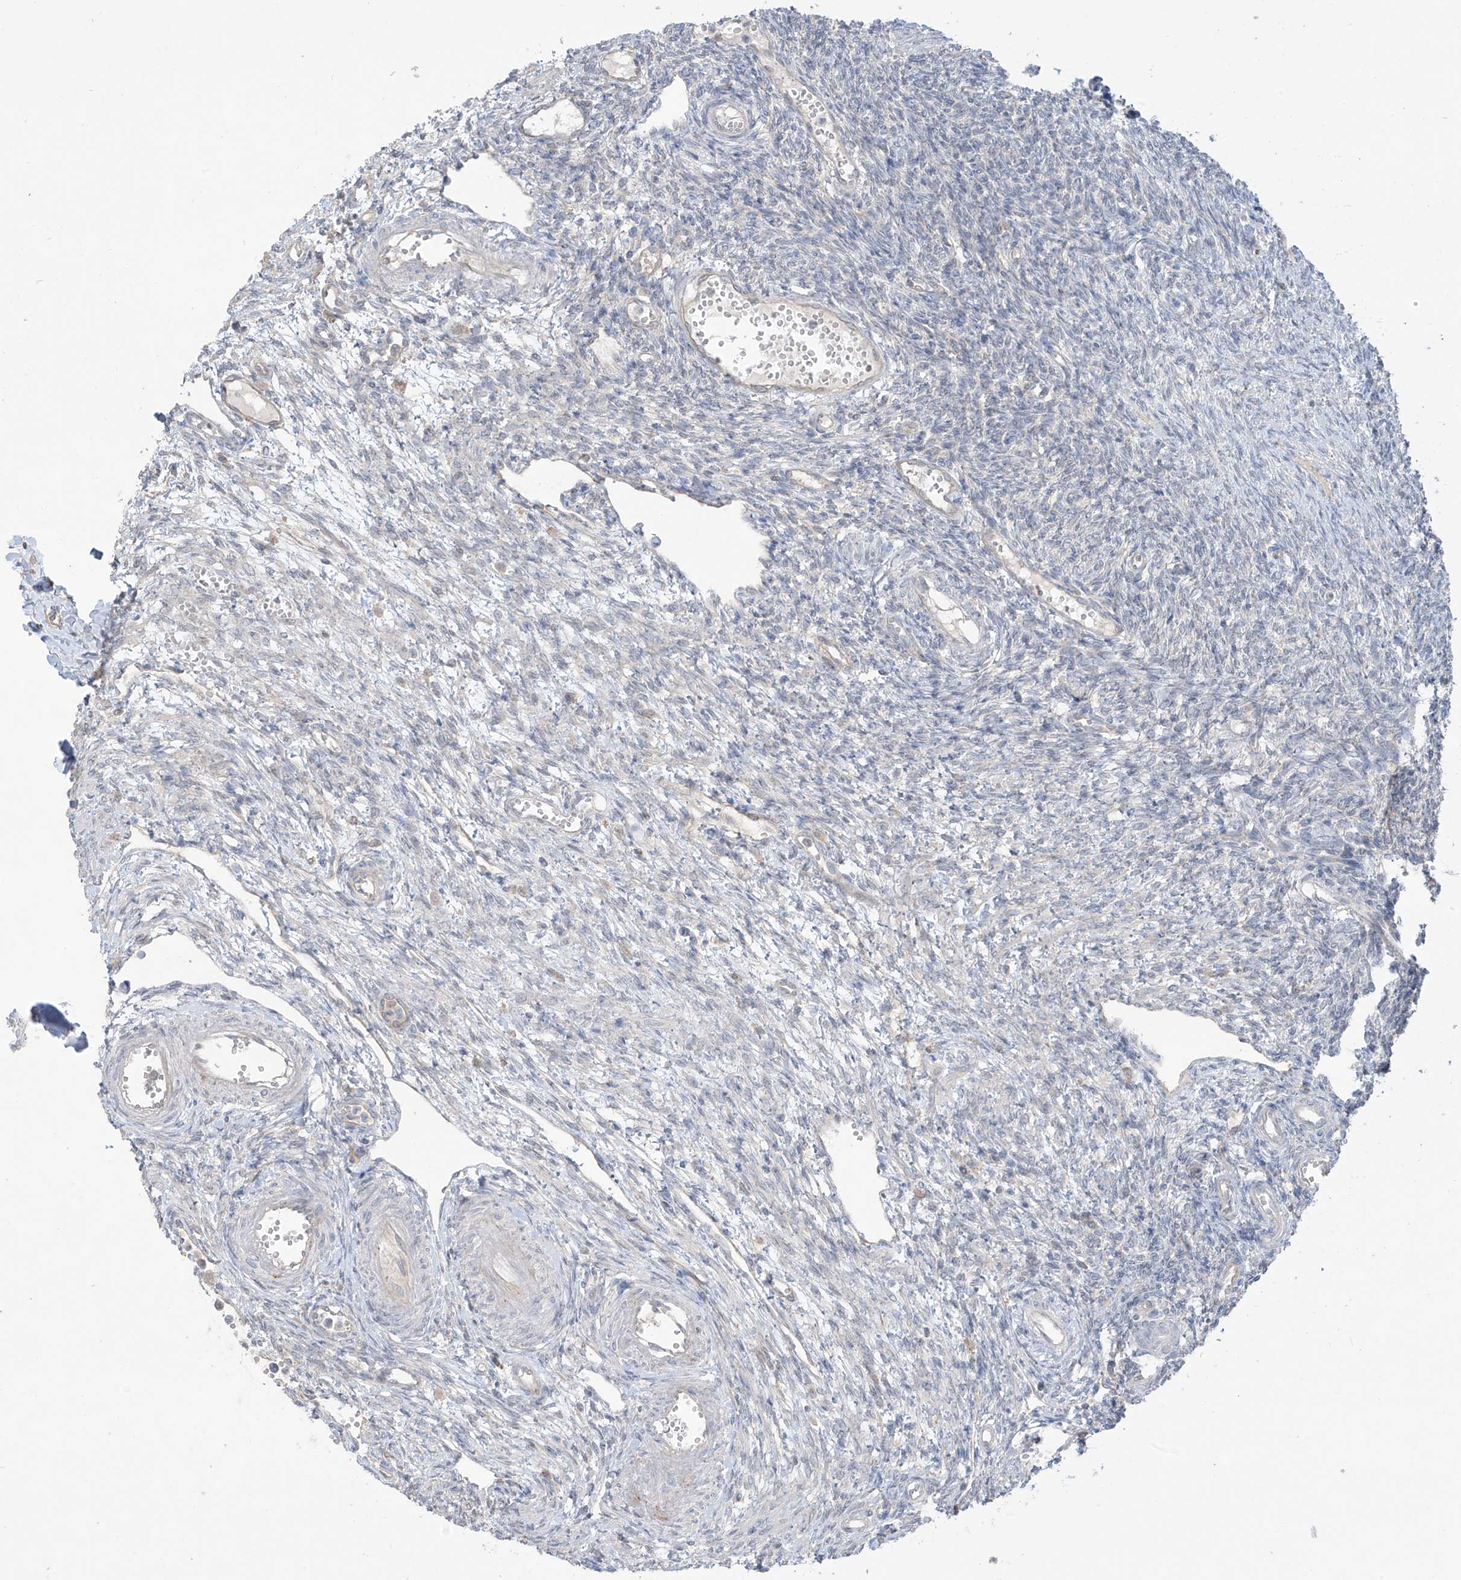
{"staining": {"intensity": "negative", "quantity": "none", "location": "none"}, "tissue": "ovary", "cell_type": "Ovarian stroma cells", "image_type": "normal", "snomed": [{"axis": "morphology", "description": "Normal tissue, NOS"}, {"axis": "morphology", "description": "Cyst, NOS"}, {"axis": "topography", "description": "Ovary"}], "caption": "DAB (3,3'-diaminobenzidine) immunohistochemical staining of unremarkable human ovary demonstrates no significant expression in ovarian stroma cells. (IHC, brightfield microscopy, high magnification).", "gene": "ANGEL2", "patient": {"sex": "female", "age": 33}}